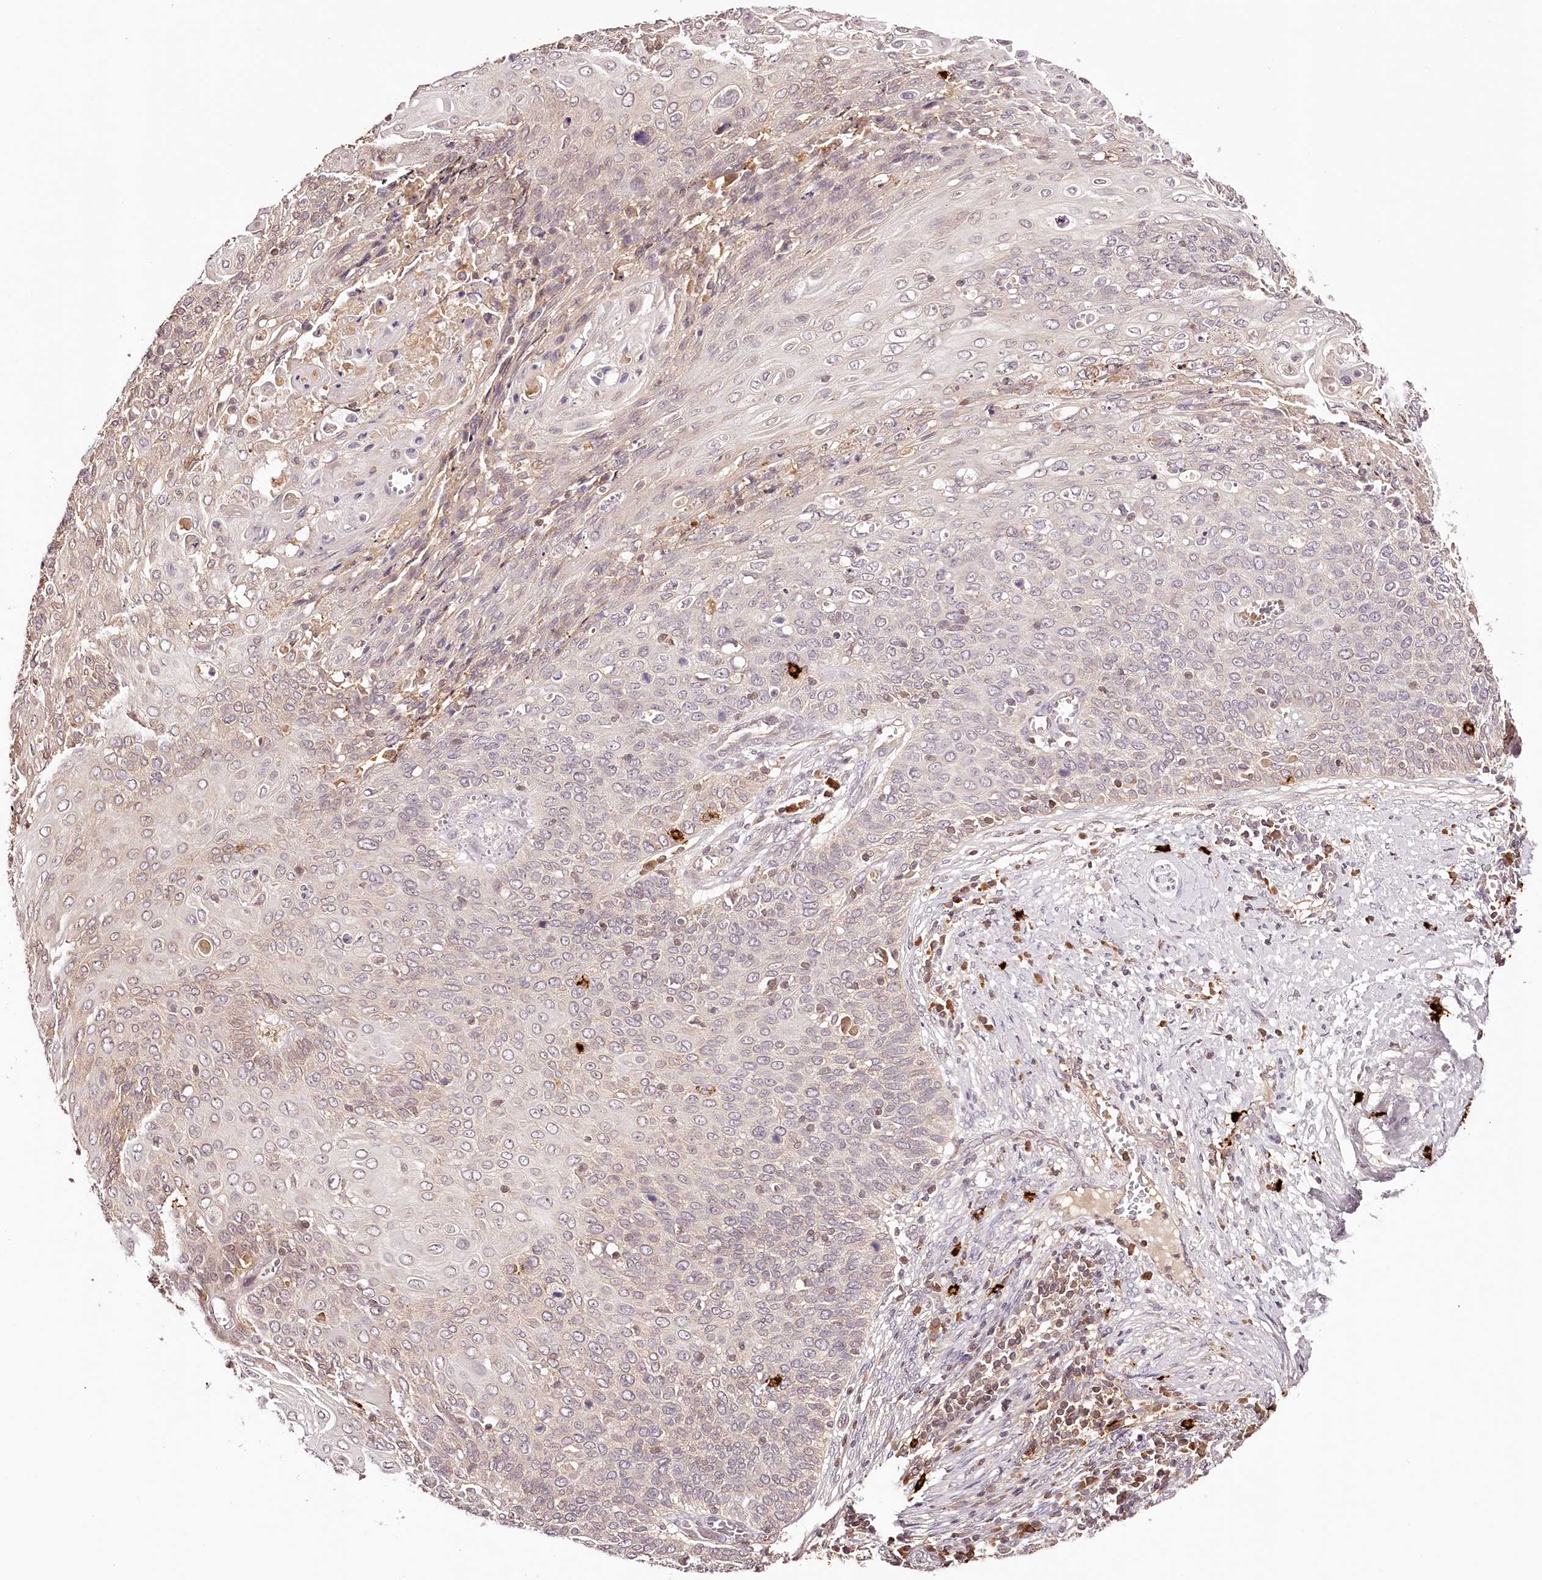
{"staining": {"intensity": "negative", "quantity": "none", "location": "none"}, "tissue": "cervical cancer", "cell_type": "Tumor cells", "image_type": "cancer", "snomed": [{"axis": "morphology", "description": "Squamous cell carcinoma, NOS"}, {"axis": "topography", "description": "Cervix"}], "caption": "IHC image of neoplastic tissue: squamous cell carcinoma (cervical) stained with DAB (3,3'-diaminobenzidine) reveals no significant protein positivity in tumor cells.", "gene": "SYNGR1", "patient": {"sex": "female", "age": 39}}